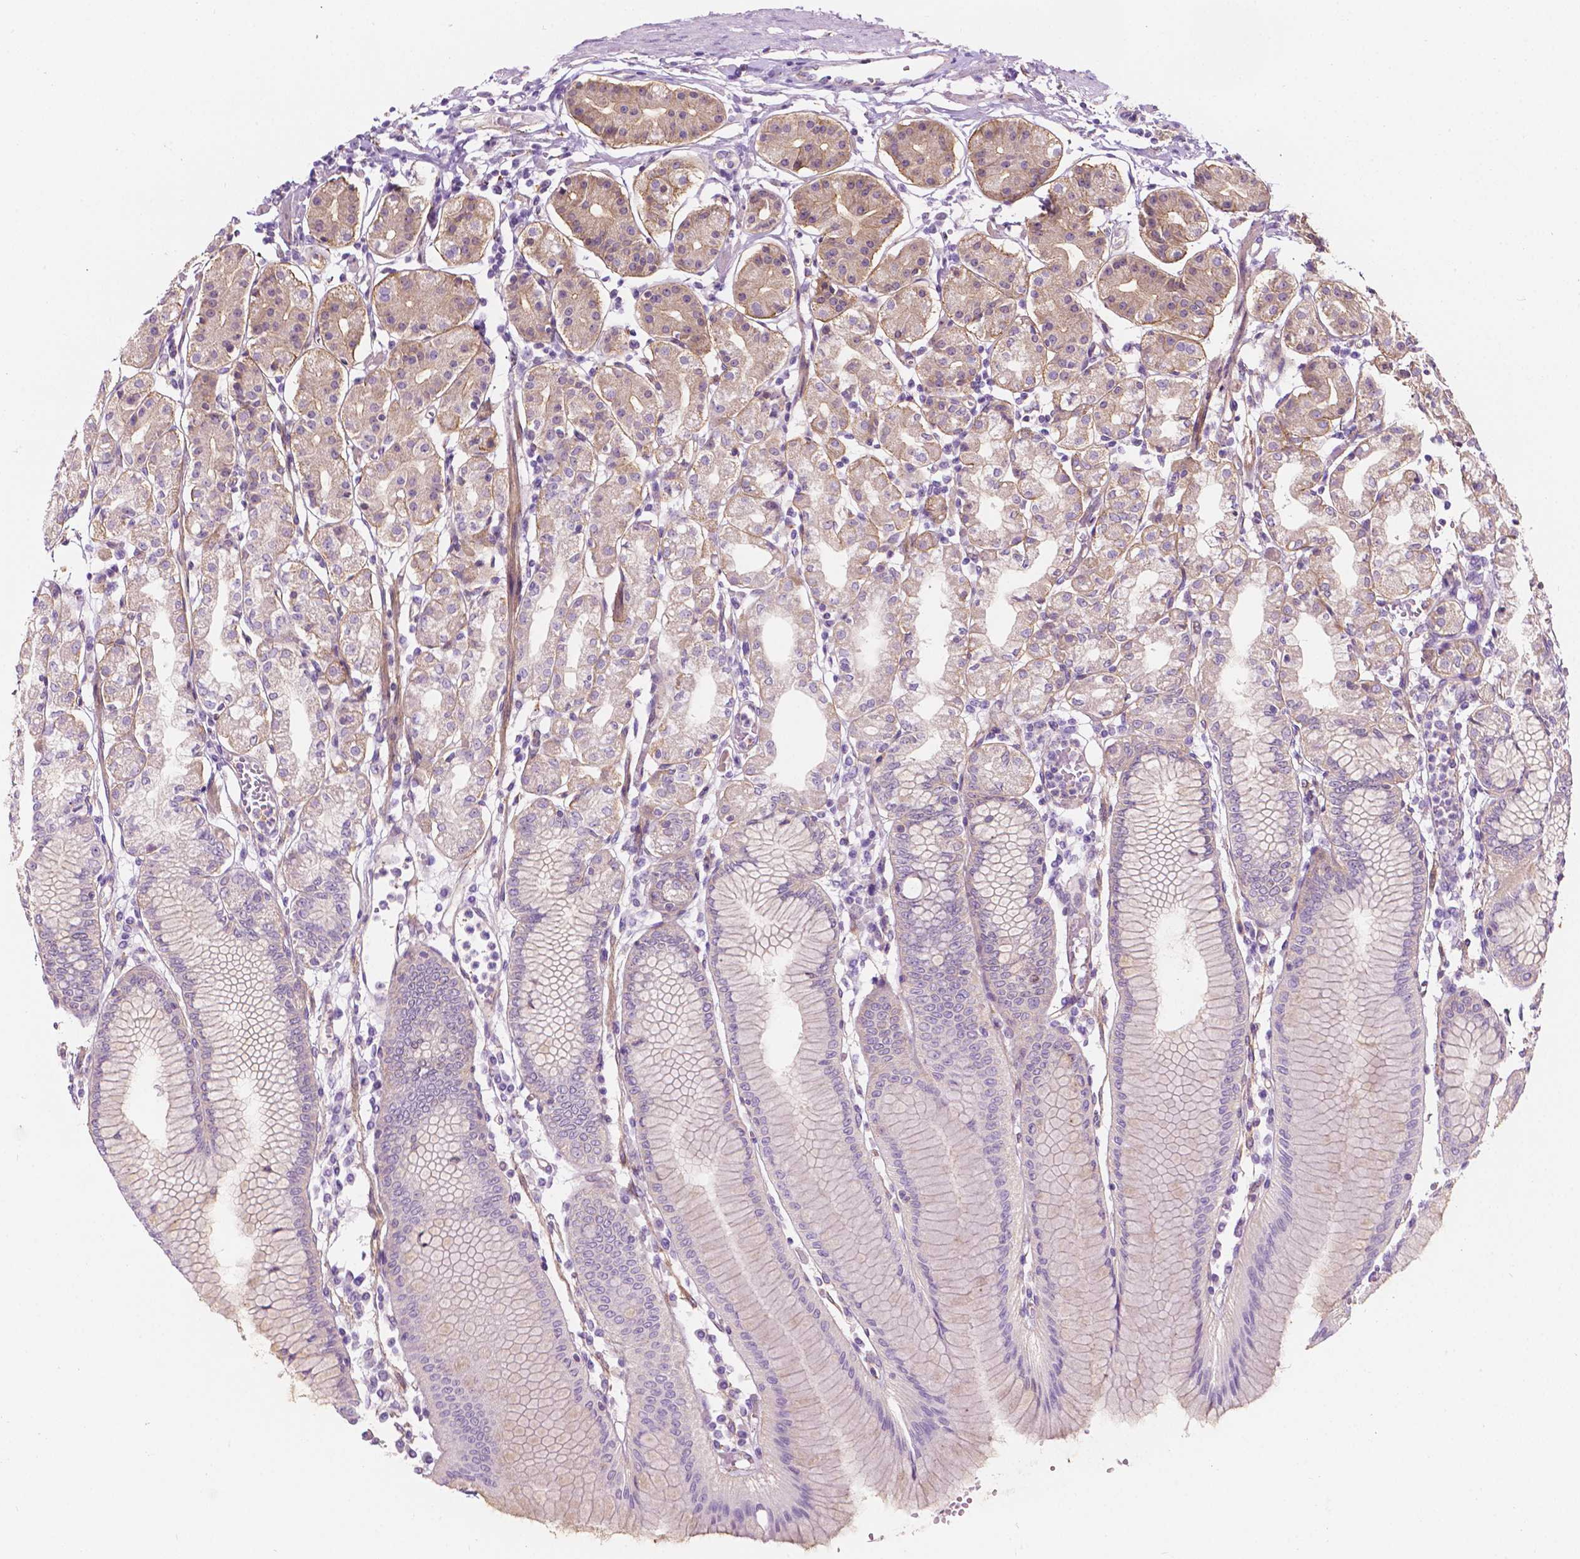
{"staining": {"intensity": "weak", "quantity": "25%-75%", "location": "cytoplasmic/membranous"}, "tissue": "stomach", "cell_type": "Glandular cells", "image_type": "normal", "snomed": [{"axis": "morphology", "description": "Normal tissue, NOS"}, {"axis": "topography", "description": "Skeletal muscle"}, {"axis": "topography", "description": "Stomach"}], "caption": "Benign stomach shows weak cytoplasmic/membranous positivity in approximately 25%-75% of glandular cells.", "gene": "NOS1AP", "patient": {"sex": "female", "age": 57}}